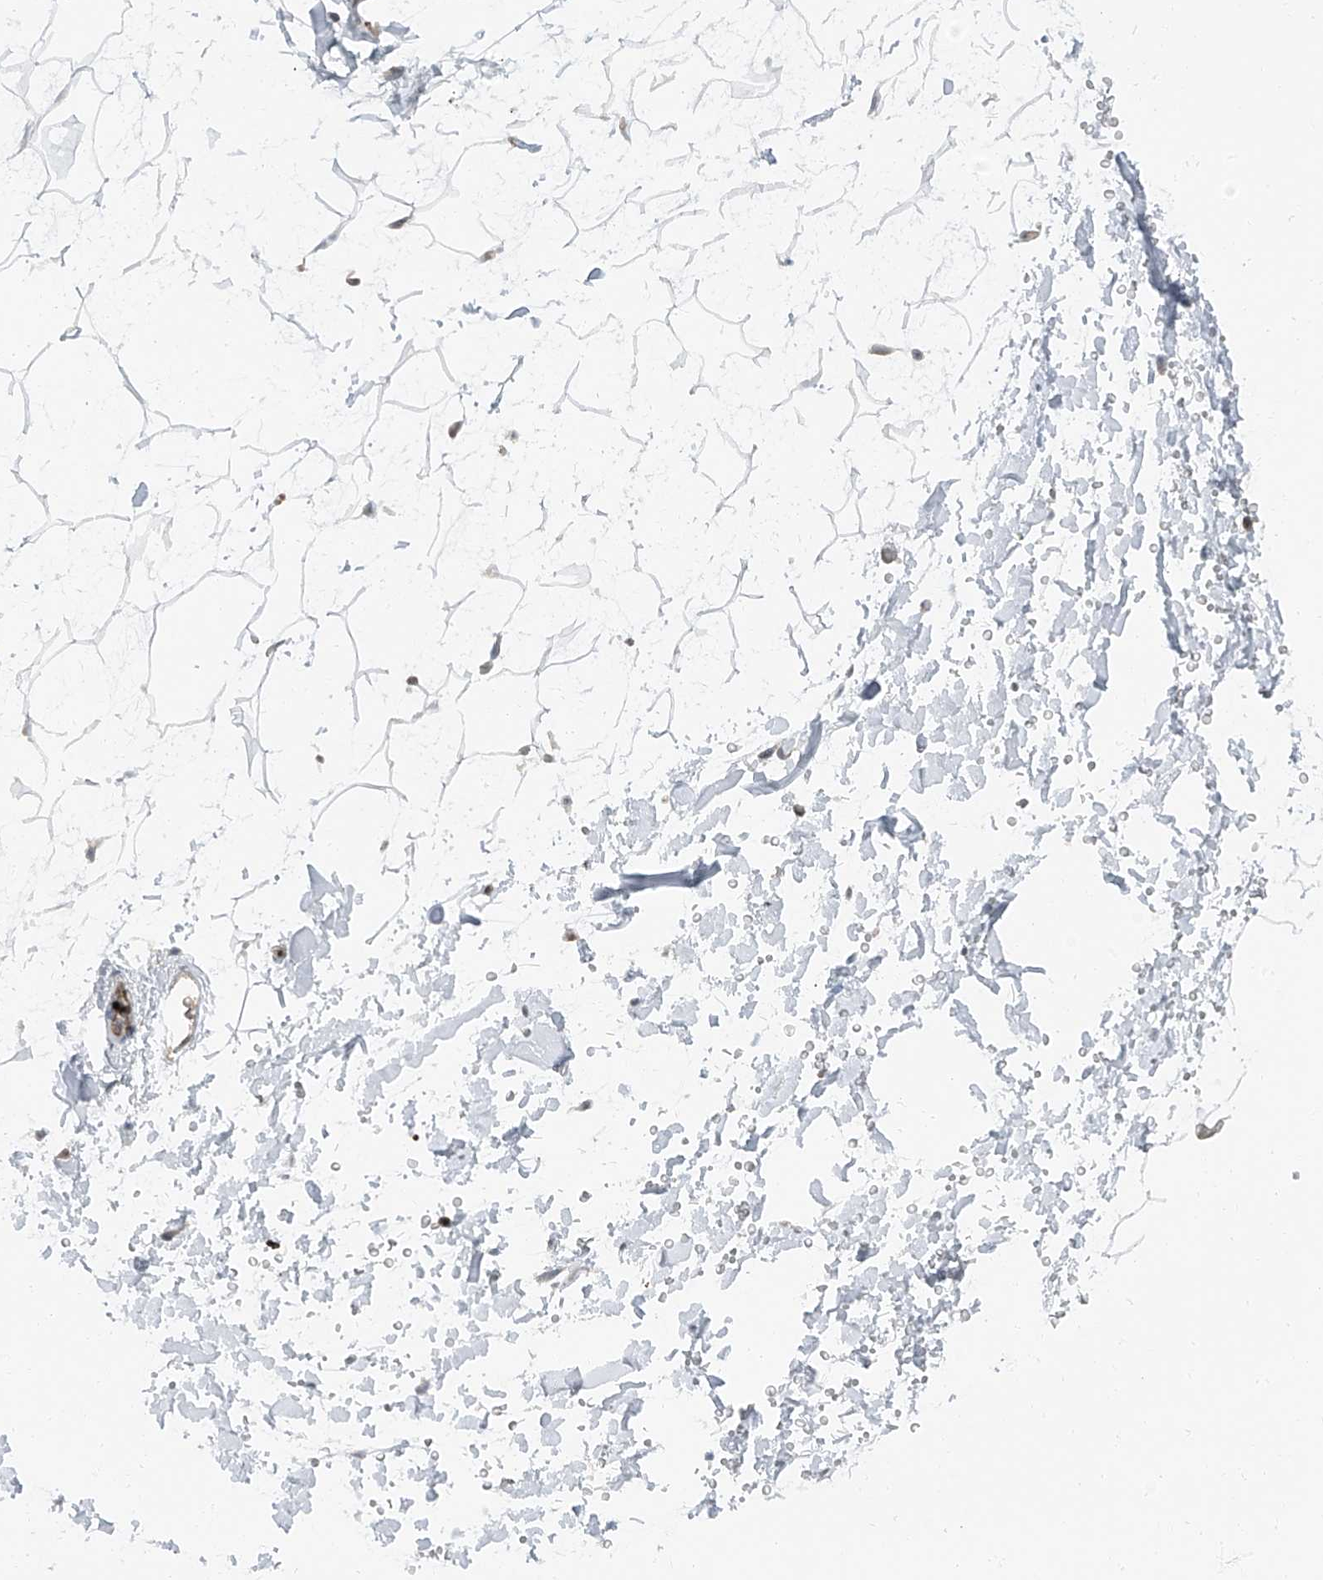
{"staining": {"intensity": "negative", "quantity": "none", "location": "none"}, "tissue": "adipose tissue", "cell_type": "Adipocytes", "image_type": "normal", "snomed": [{"axis": "morphology", "description": "Normal tissue, NOS"}, {"axis": "topography", "description": "Soft tissue"}], "caption": "A high-resolution histopathology image shows immunohistochemistry (IHC) staining of normal adipose tissue, which demonstrates no significant expression in adipocytes. (DAB immunohistochemistry visualized using brightfield microscopy, high magnification).", "gene": "PSMB10", "patient": {"sex": "male", "age": 72}}